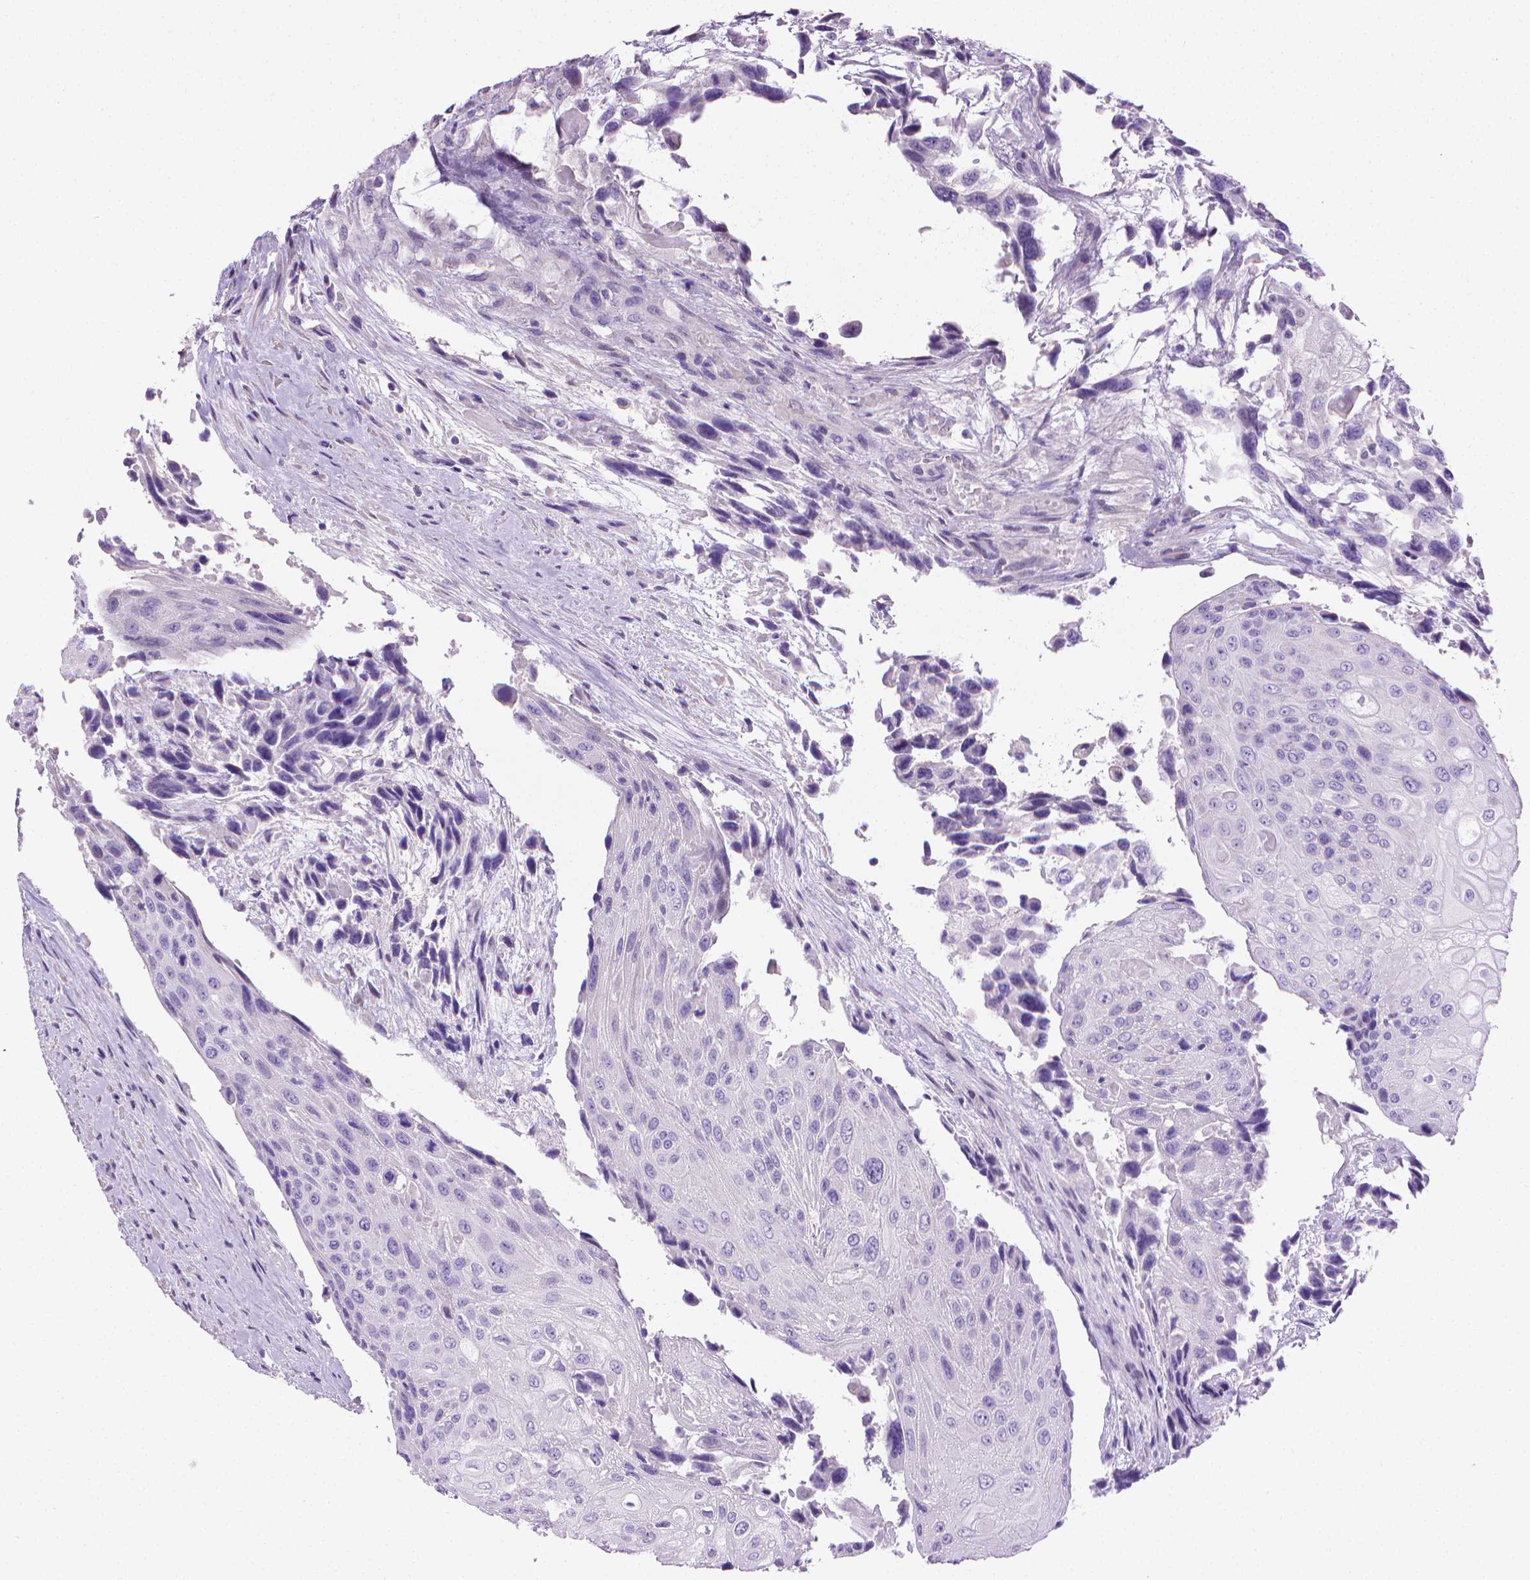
{"staining": {"intensity": "negative", "quantity": "none", "location": "none"}, "tissue": "urothelial cancer", "cell_type": "Tumor cells", "image_type": "cancer", "snomed": [{"axis": "morphology", "description": "Urothelial carcinoma, High grade"}, {"axis": "topography", "description": "Urinary bladder"}], "caption": "Tumor cells show no significant protein staining in urothelial carcinoma (high-grade).", "gene": "PNMA2", "patient": {"sex": "female", "age": 70}}